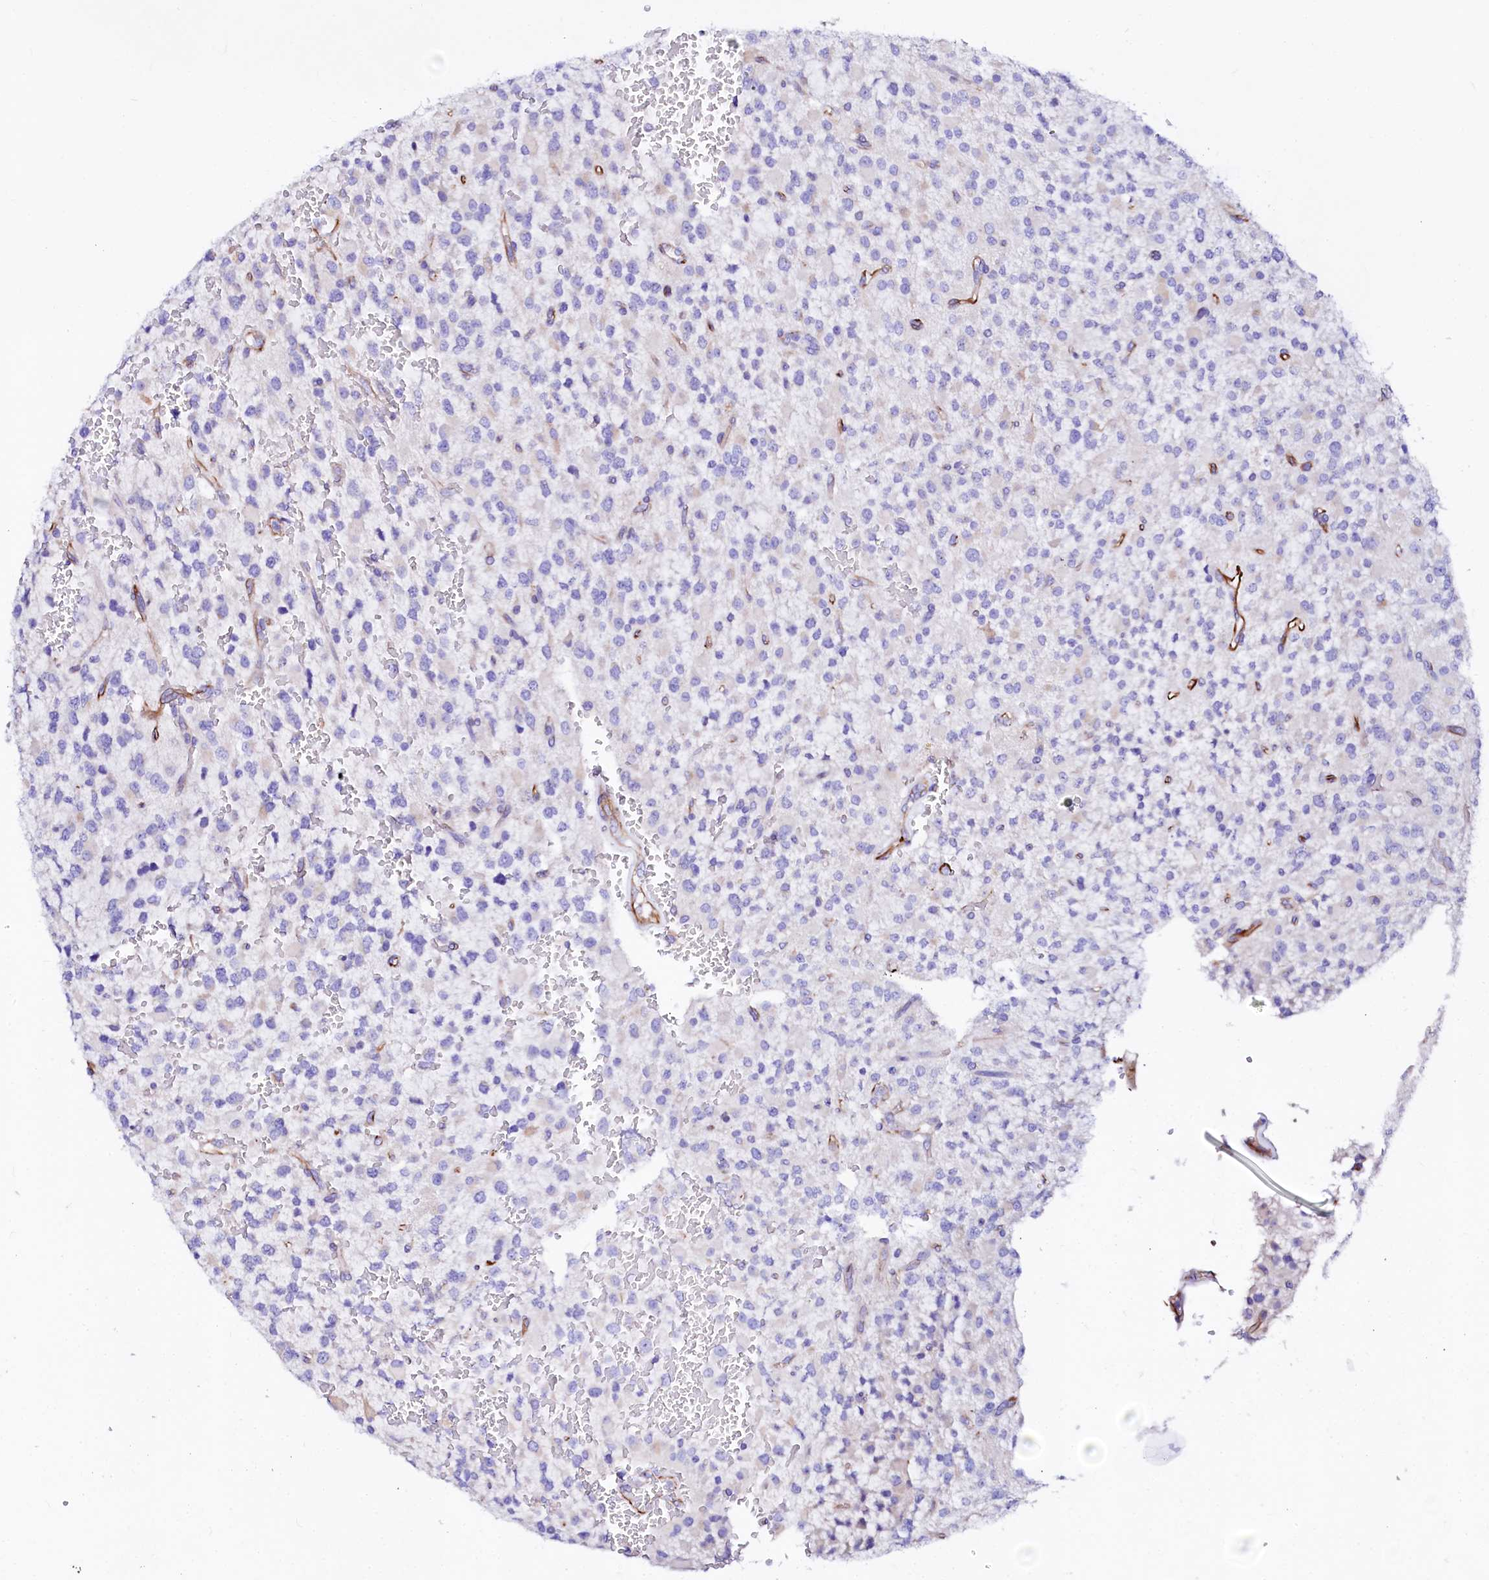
{"staining": {"intensity": "negative", "quantity": "none", "location": "none"}, "tissue": "glioma", "cell_type": "Tumor cells", "image_type": "cancer", "snomed": [{"axis": "morphology", "description": "Glioma, malignant, High grade"}, {"axis": "topography", "description": "Brain"}], "caption": "Immunohistochemistry (IHC) photomicrograph of glioma stained for a protein (brown), which exhibits no positivity in tumor cells.", "gene": "SFR1", "patient": {"sex": "male", "age": 34}}